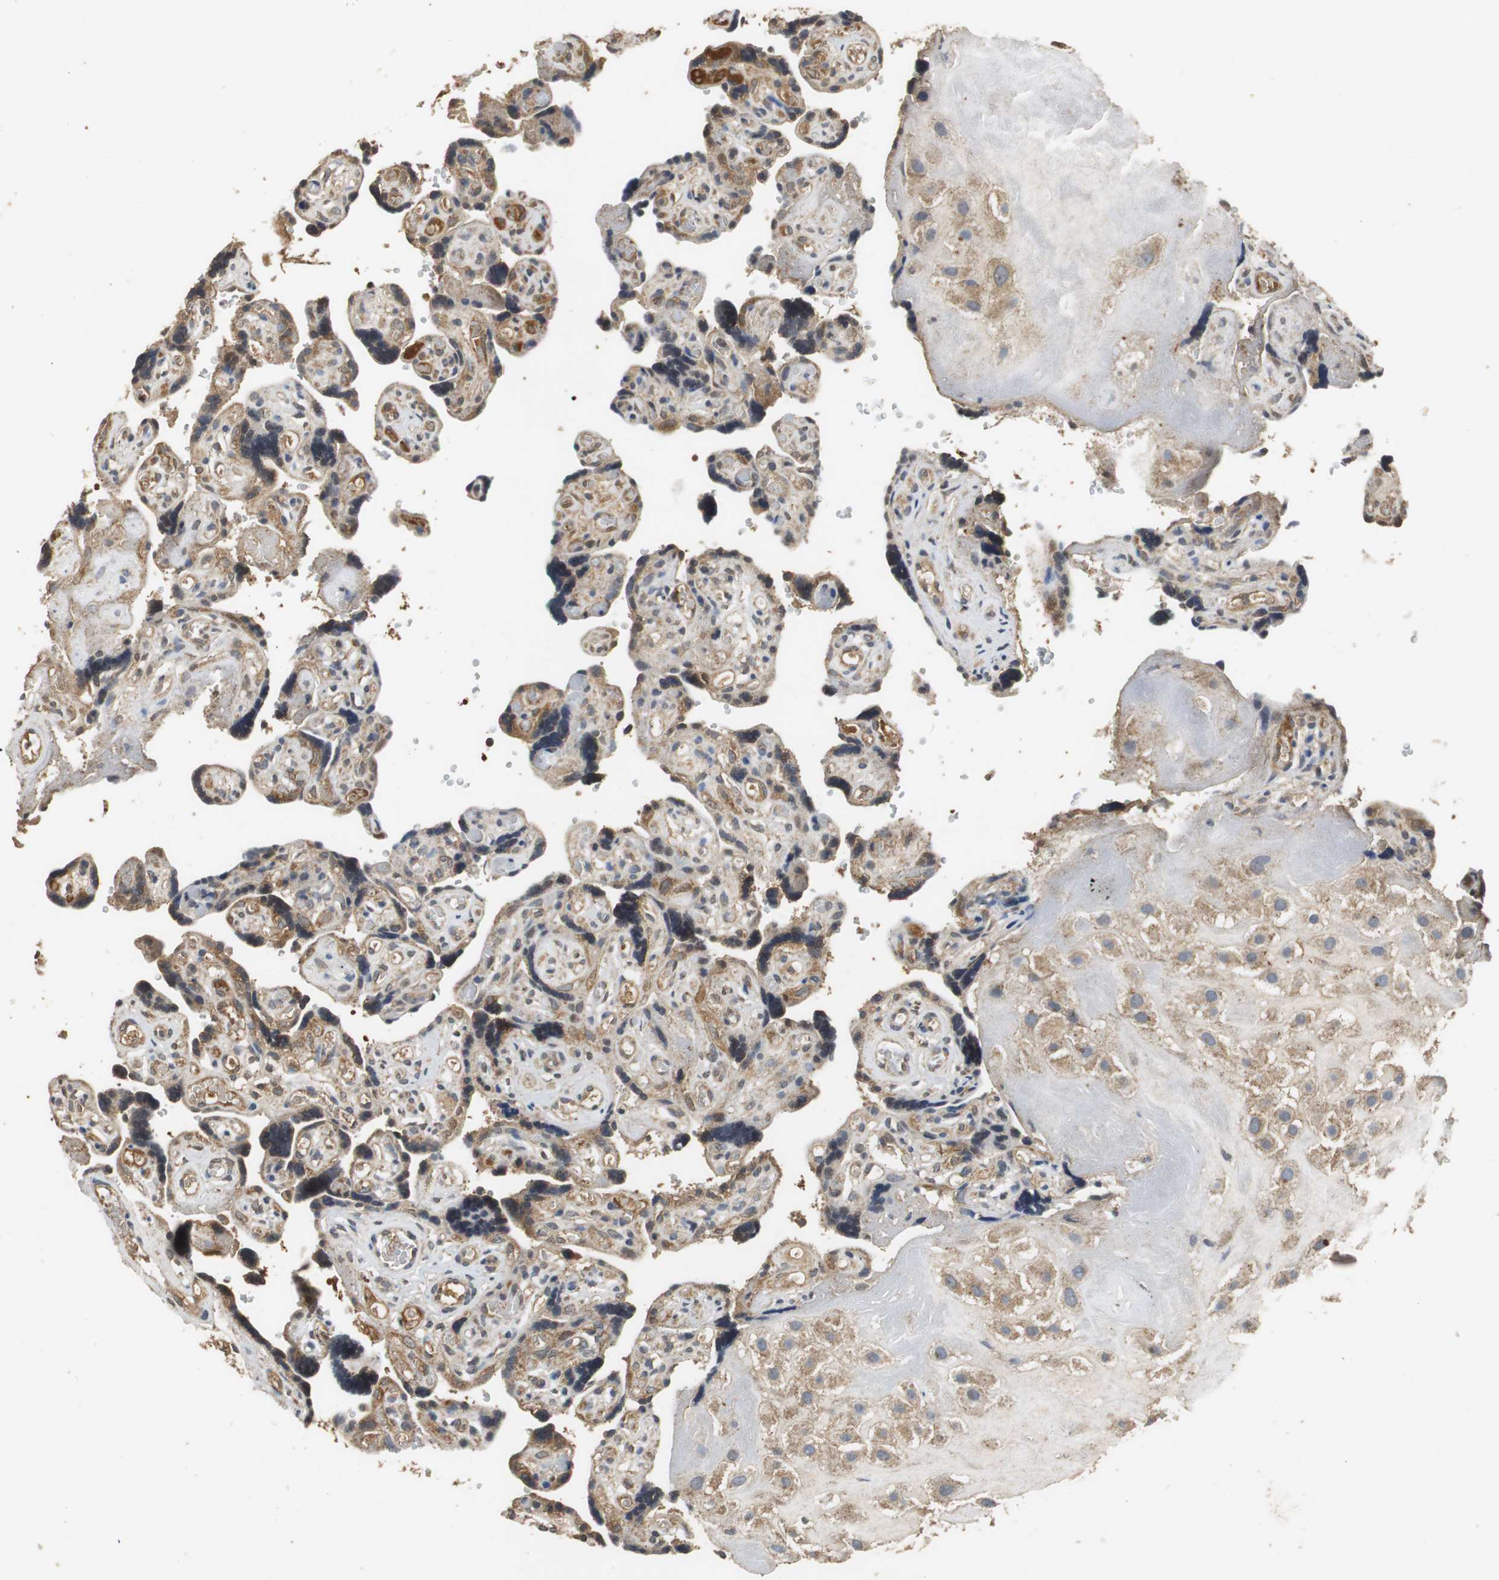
{"staining": {"intensity": "moderate", "quantity": "25%-75%", "location": "cytoplasmic/membranous"}, "tissue": "placenta", "cell_type": "Decidual cells", "image_type": "normal", "snomed": [{"axis": "morphology", "description": "Normal tissue, NOS"}, {"axis": "topography", "description": "Placenta"}], "caption": "Immunohistochemistry (IHC) staining of normal placenta, which exhibits medium levels of moderate cytoplasmic/membranous positivity in approximately 25%-75% of decidual cells indicating moderate cytoplasmic/membranous protein expression. The staining was performed using DAB (brown) for protein detection and nuclei were counterstained in hematoxylin (blue).", "gene": "VBP1", "patient": {"sex": "female", "age": 30}}